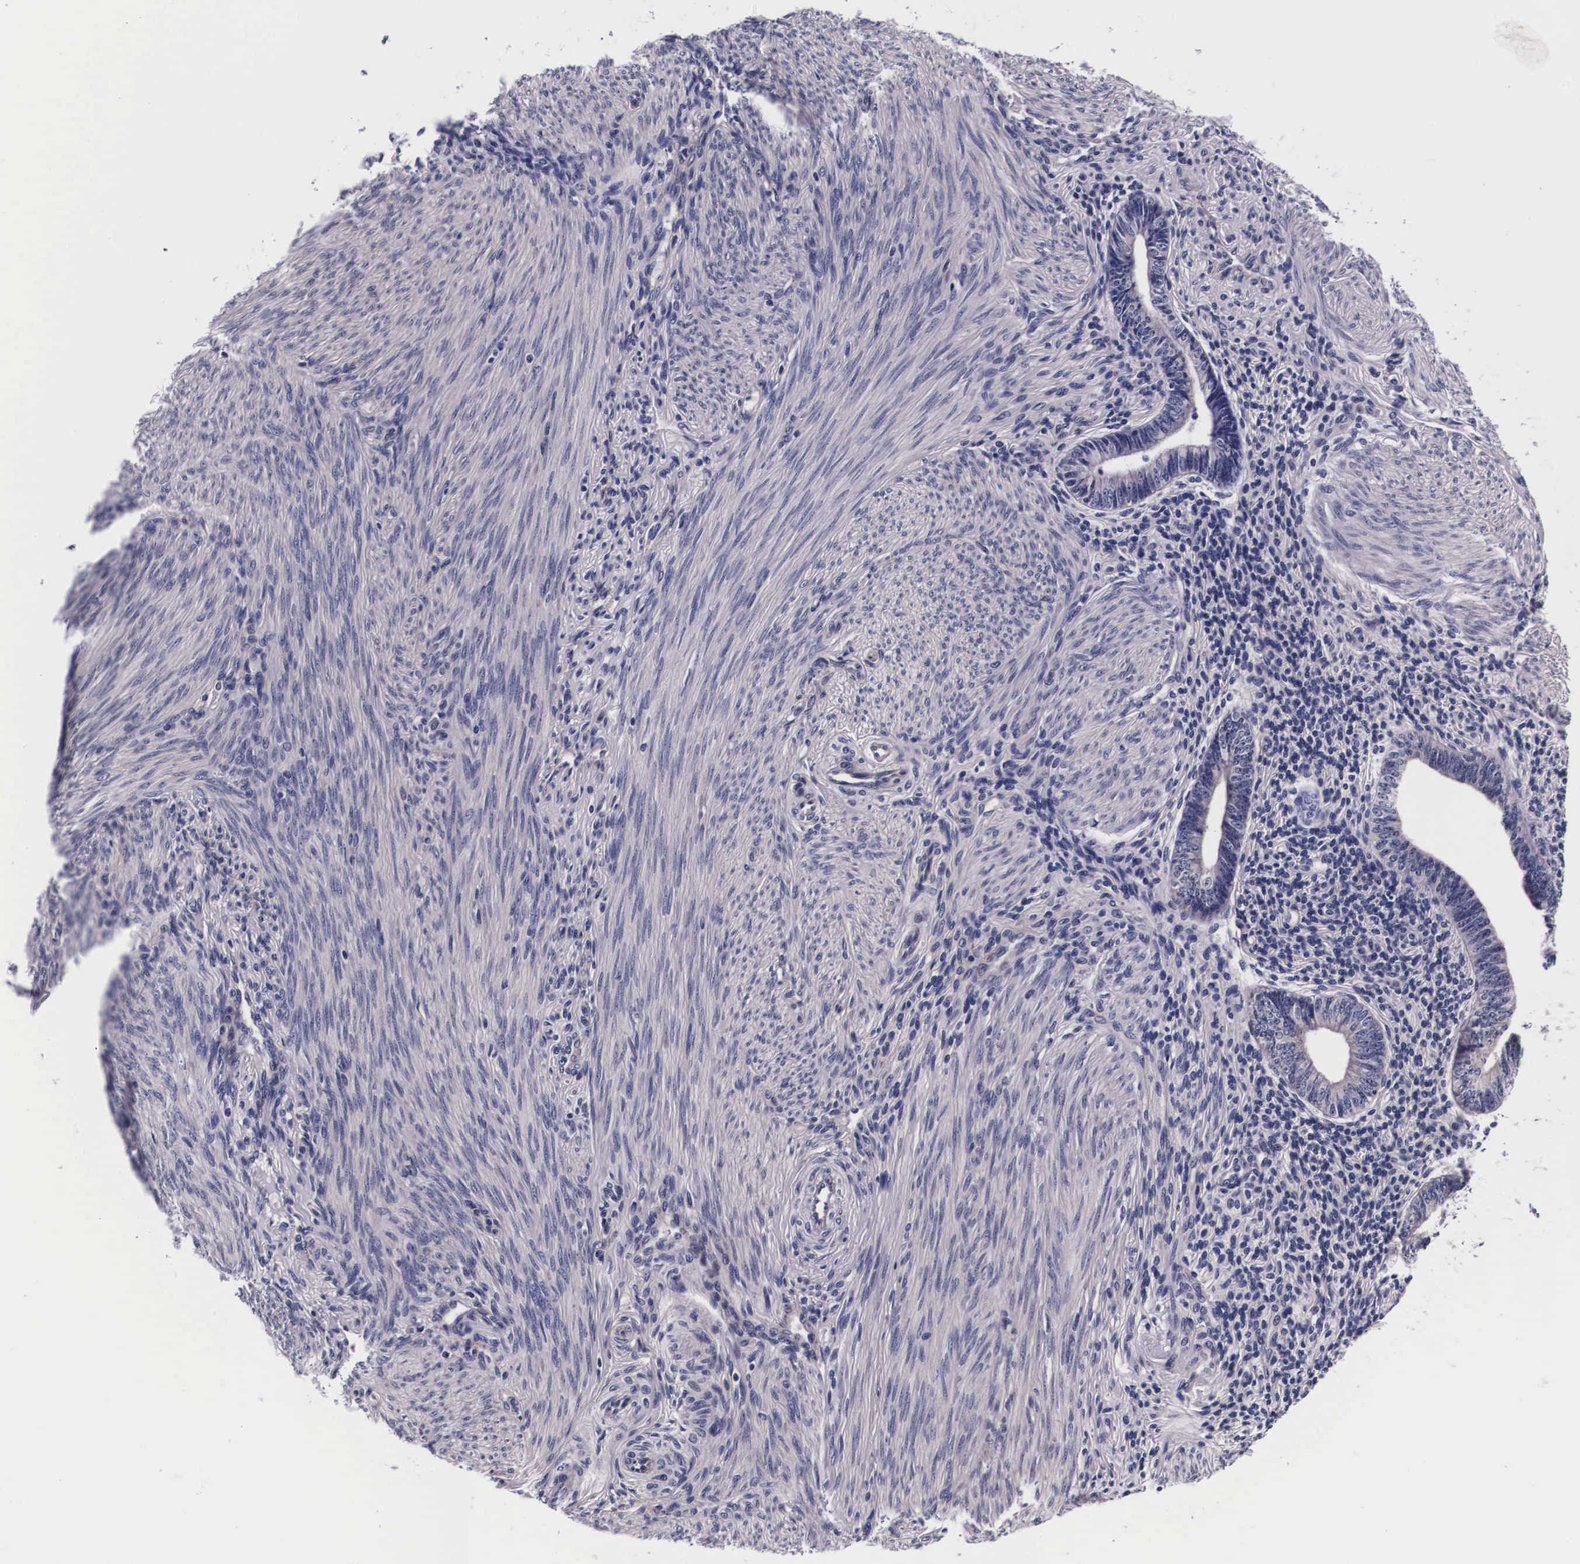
{"staining": {"intensity": "negative", "quantity": "none", "location": "none"}, "tissue": "endometrial cancer", "cell_type": "Tumor cells", "image_type": "cancer", "snomed": [{"axis": "morphology", "description": "Adenocarcinoma, NOS"}, {"axis": "topography", "description": "Endometrium"}], "caption": "Immunohistochemistry micrograph of endometrial adenocarcinoma stained for a protein (brown), which demonstrates no staining in tumor cells.", "gene": "PHETA2", "patient": {"sex": "female", "age": 63}}